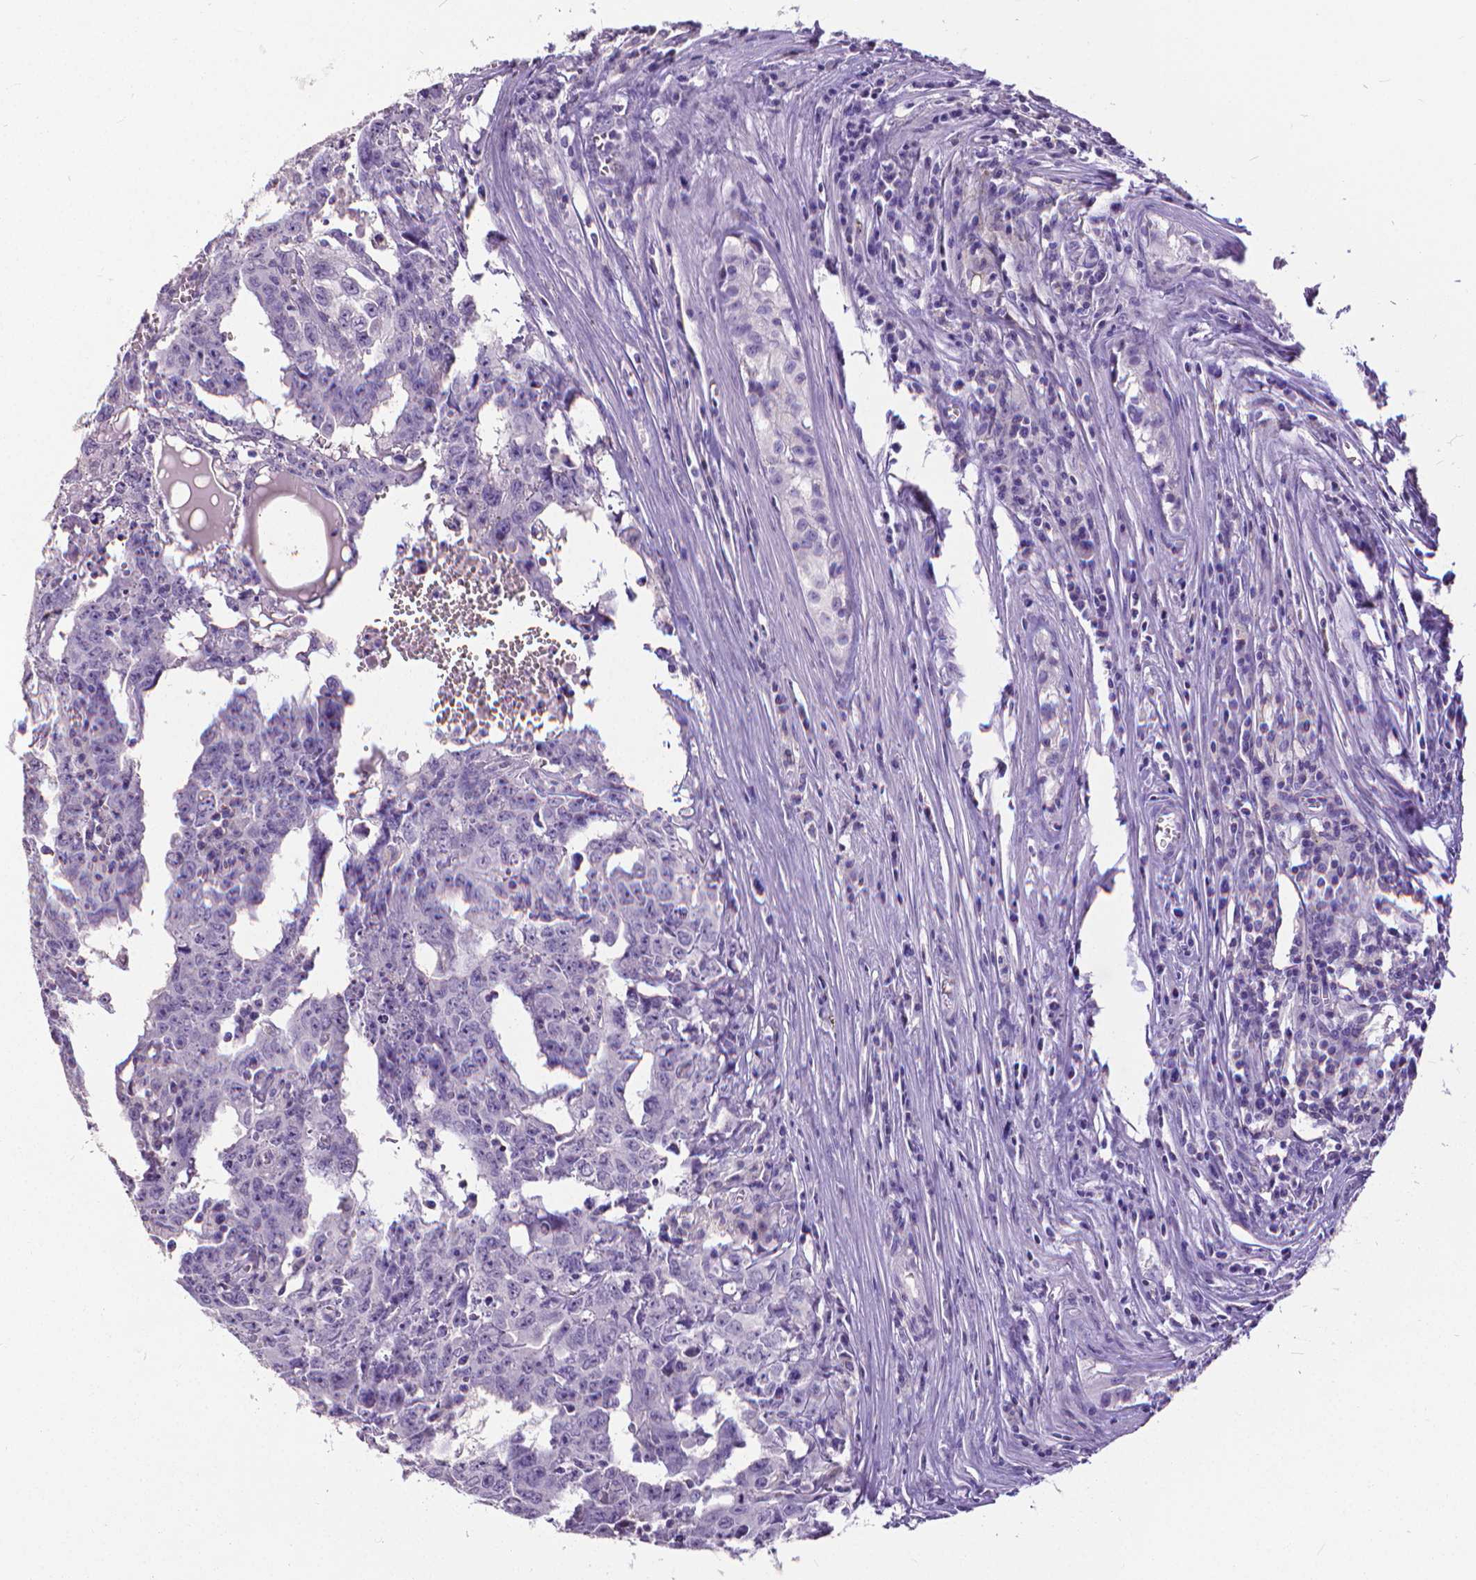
{"staining": {"intensity": "negative", "quantity": "none", "location": "none"}, "tissue": "testis cancer", "cell_type": "Tumor cells", "image_type": "cancer", "snomed": [{"axis": "morphology", "description": "Carcinoma, Embryonal, NOS"}, {"axis": "topography", "description": "Testis"}], "caption": "Immunohistochemistry histopathology image of neoplastic tissue: testis cancer (embryonal carcinoma) stained with DAB exhibits no significant protein expression in tumor cells. Nuclei are stained in blue.", "gene": "CD4", "patient": {"sex": "male", "age": 22}}